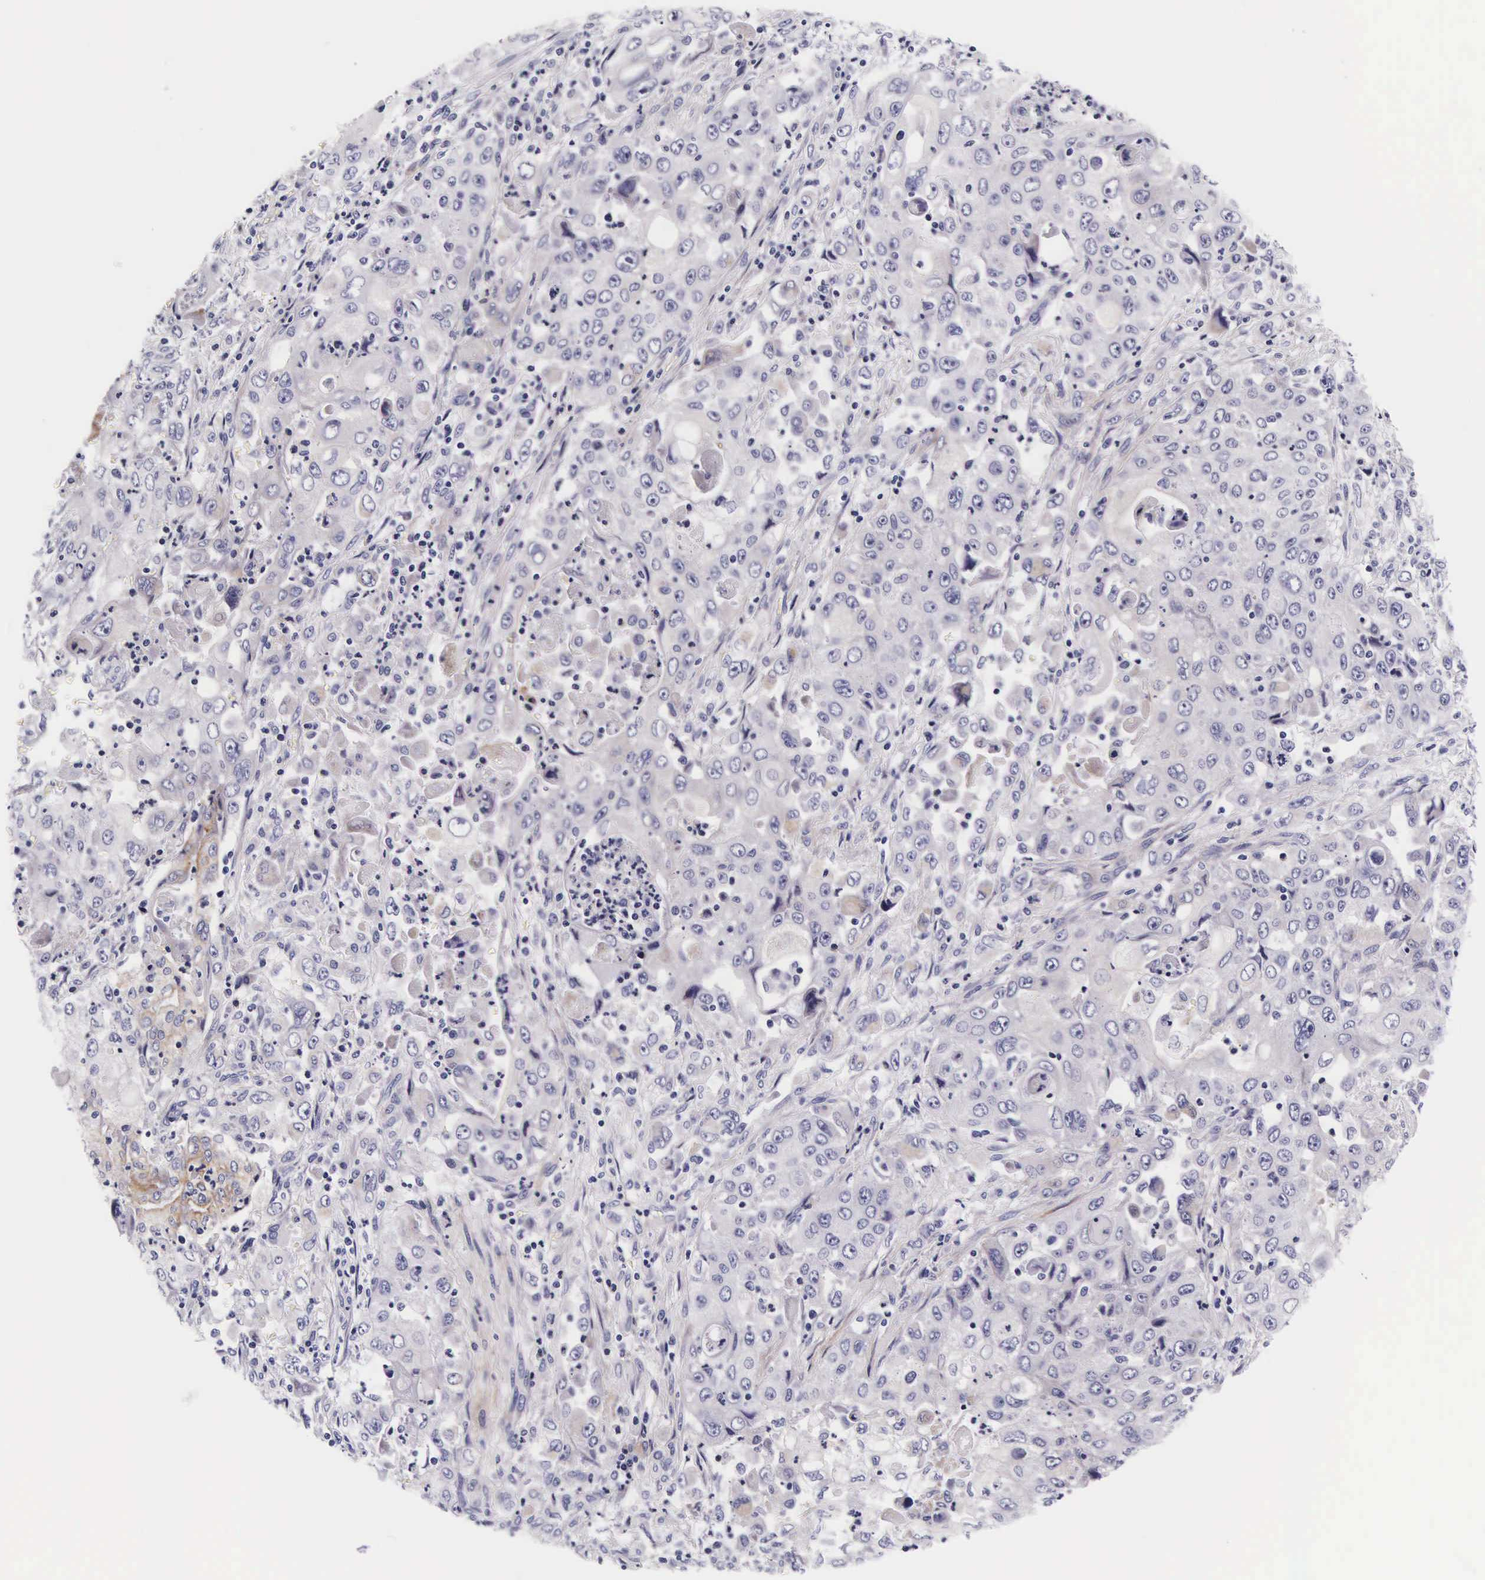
{"staining": {"intensity": "negative", "quantity": "none", "location": "none"}, "tissue": "pancreatic cancer", "cell_type": "Tumor cells", "image_type": "cancer", "snomed": [{"axis": "morphology", "description": "Adenocarcinoma, NOS"}, {"axis": "topography", "description": "Pancreas"}], "caption": "Protein analysis of pancreatic adenocarcinoma displays no significant staining in tumor cells. (Brightfield microscopy of DAB immunohistochemistry (IHC) at high magnification).", "gene": "UPRT", "patient": {"sex": "male", "age": 70}}